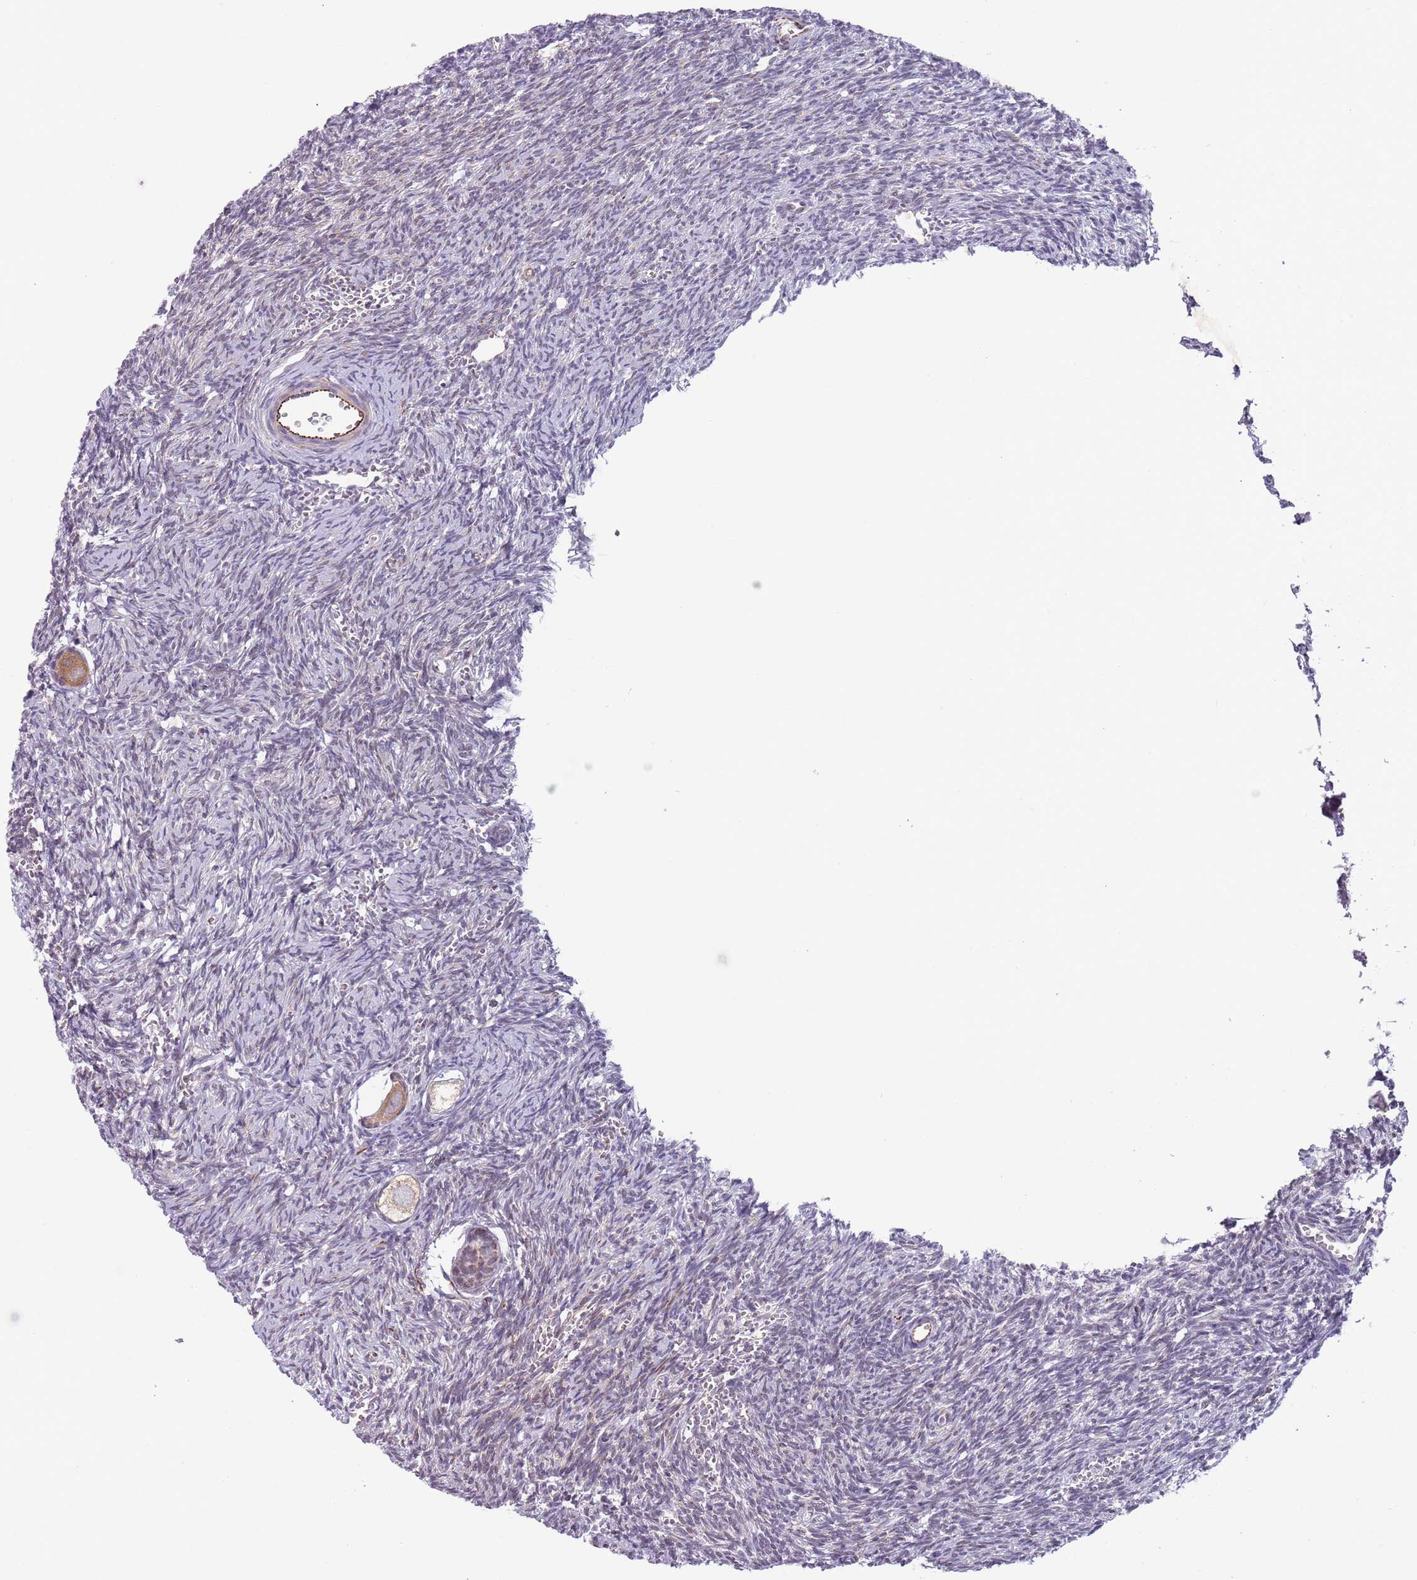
{"staining": {"intensity": "weak", "quantity": ">75%", "location": "cytoplasmic/membranous"}, "tissue": "ovary", "cell_type": "Follicle cells", "image_type": "normal", "snomed": [{"axis": "morphology", "description": "Normal tissue, NOS"}, {"axis": "topography", "description": "Ovary"}], "caption": "Follicle cells reveal low levels of weak cytoplasmic/membranous expression in about >75% of cells in benign human ovary. (DAB (3,3'-diaminobenzidine) IHC with brightfield microscopy, high magnification).", "gene": "ENSG00000271254", "patient": {"sex": "female", "age": 39}}